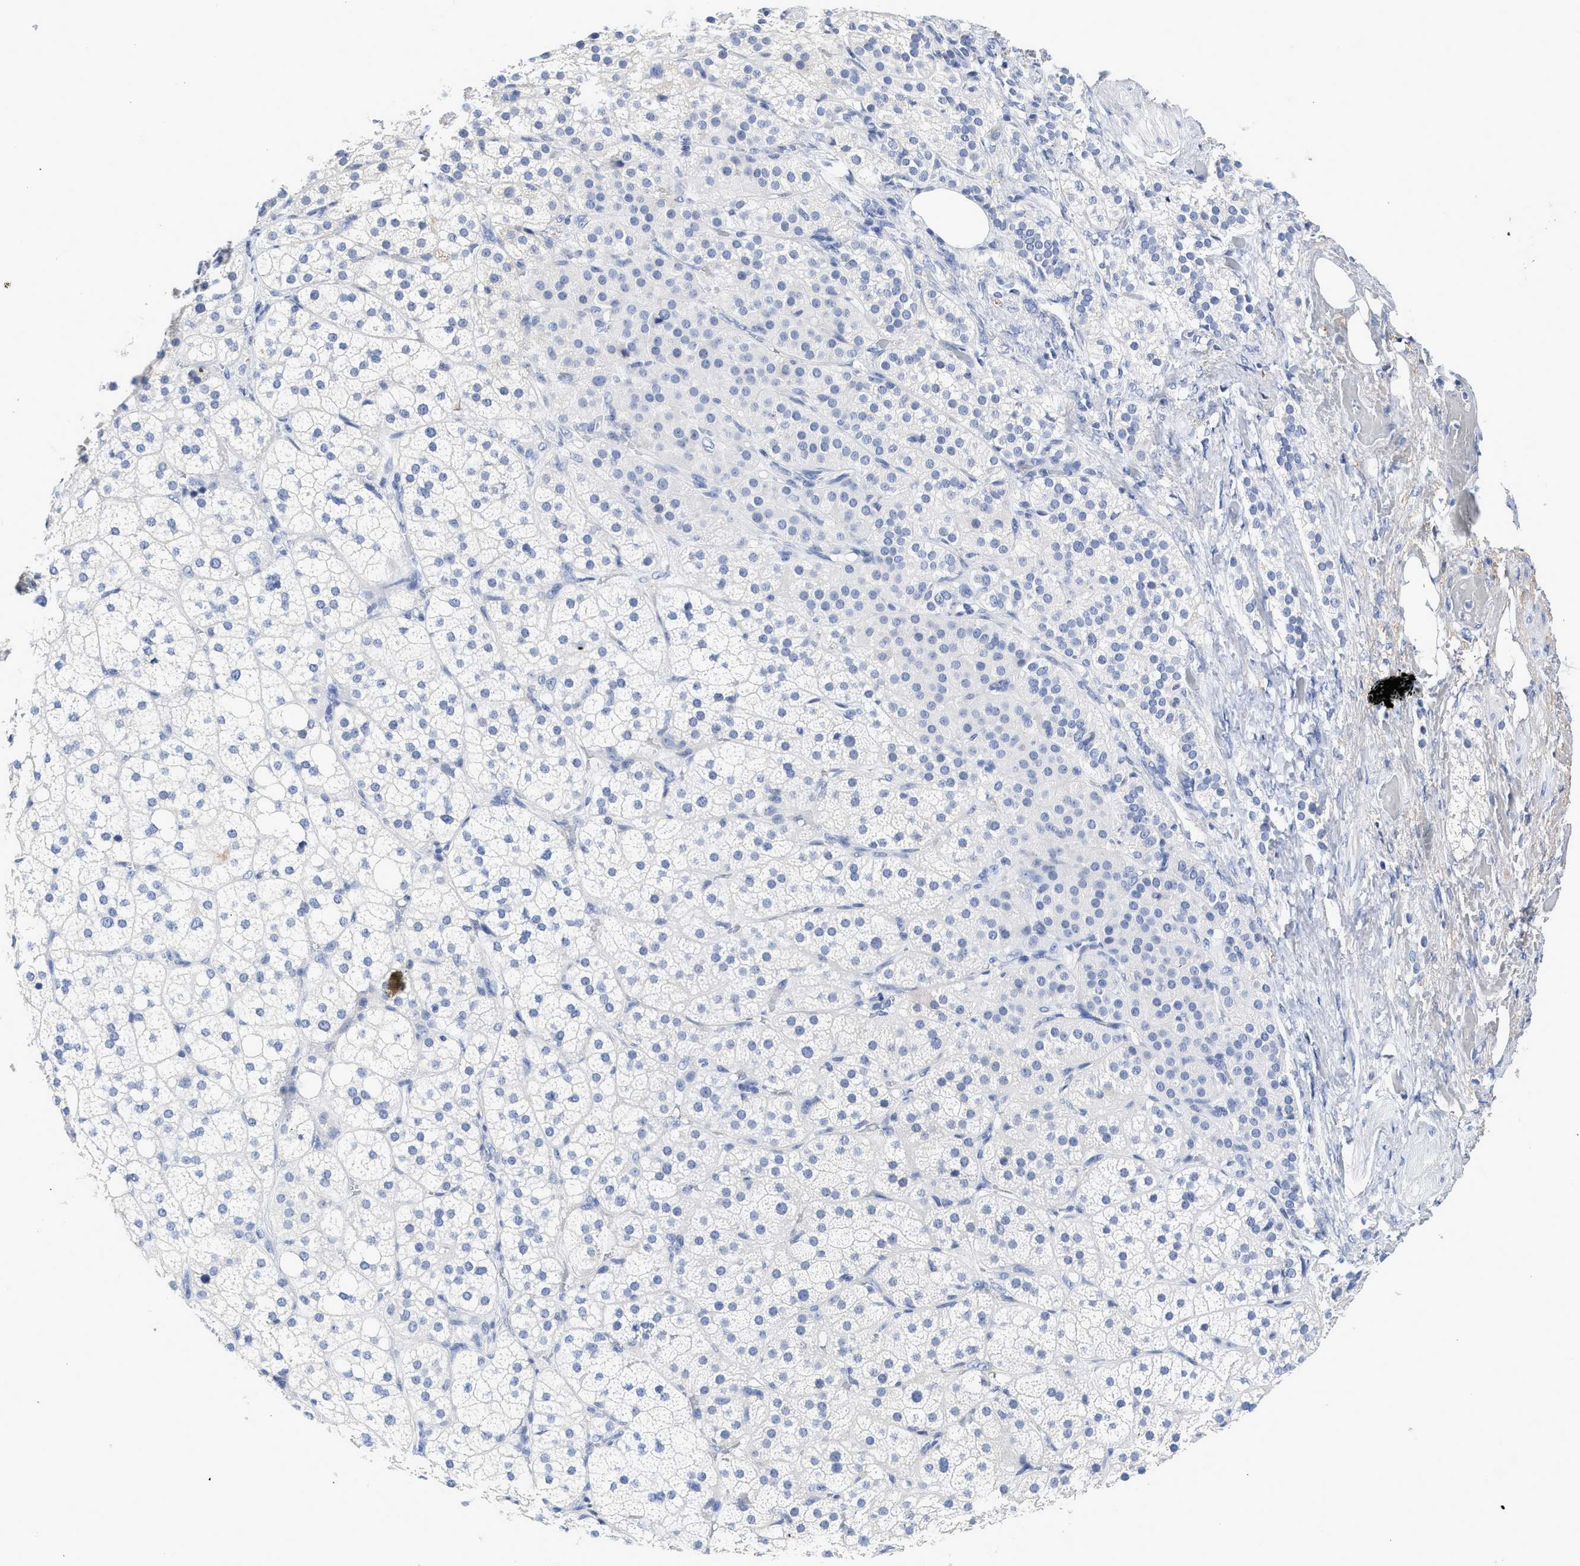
{"staining": {"intensity": "negative", "quantity": "none", "location": "none"}, "tissue": "adrenal gland", "cell_type": "Glandular cells", "image_type": "normal", "snomed": [{"axis": "morphology", "description": "Normal tissue, NOS"}, {"axis": "topography", "description": "Adrenal gland"}], "caption": "Histopathology image shows no protein staining in glandular cells of normal adrenal gland. Brightfield microscopy of immunohistochemistry (IHC) stained with DAB (3,3'-diaminobenzidine) (brown) and hematoxylin (blue), captured at high magnification.", "gene": "C2", "patient": {"sex": "female", "age": 59}}